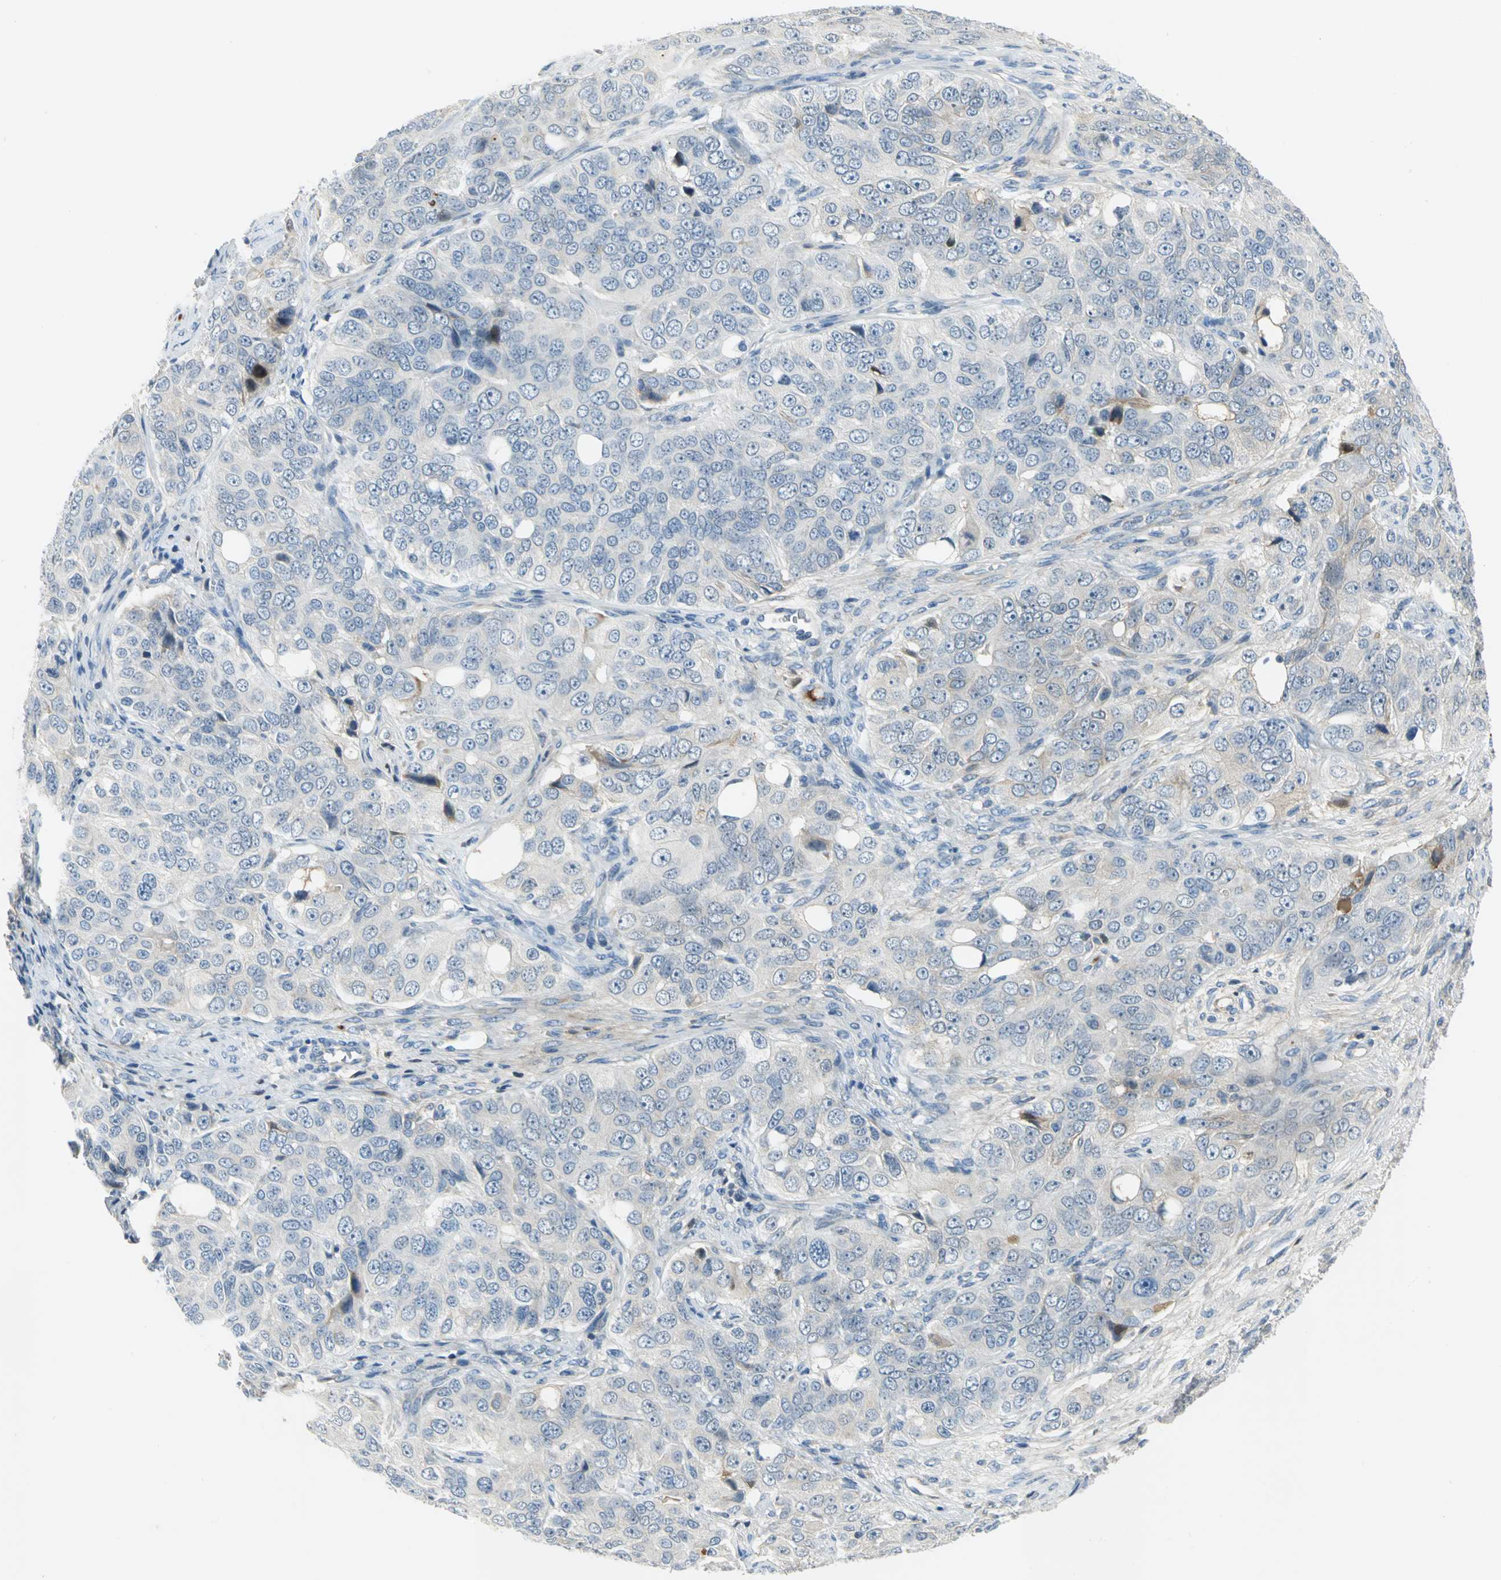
{"staining": {"intensity": "weak", "quantity": "<25%", "location": "cytoplasmic/membranous"}, "tissue": "ovarian cancer", "cell_type": "Tumor cells", "image_type": "cancer", "snomed": [{"axis": "morphology", "description": "Carcinoma, endometroid"}, {"axis": "topography", "description": "Ovary"}], "caption": "An IHC micrograph of endometroid carcinoma (ovarian) is shown. There is no staining in tumor cells of endometroid carcinoma (ovarian).", "gene": "ZIC1", "patient": {"sex": "female", "age": 51}}